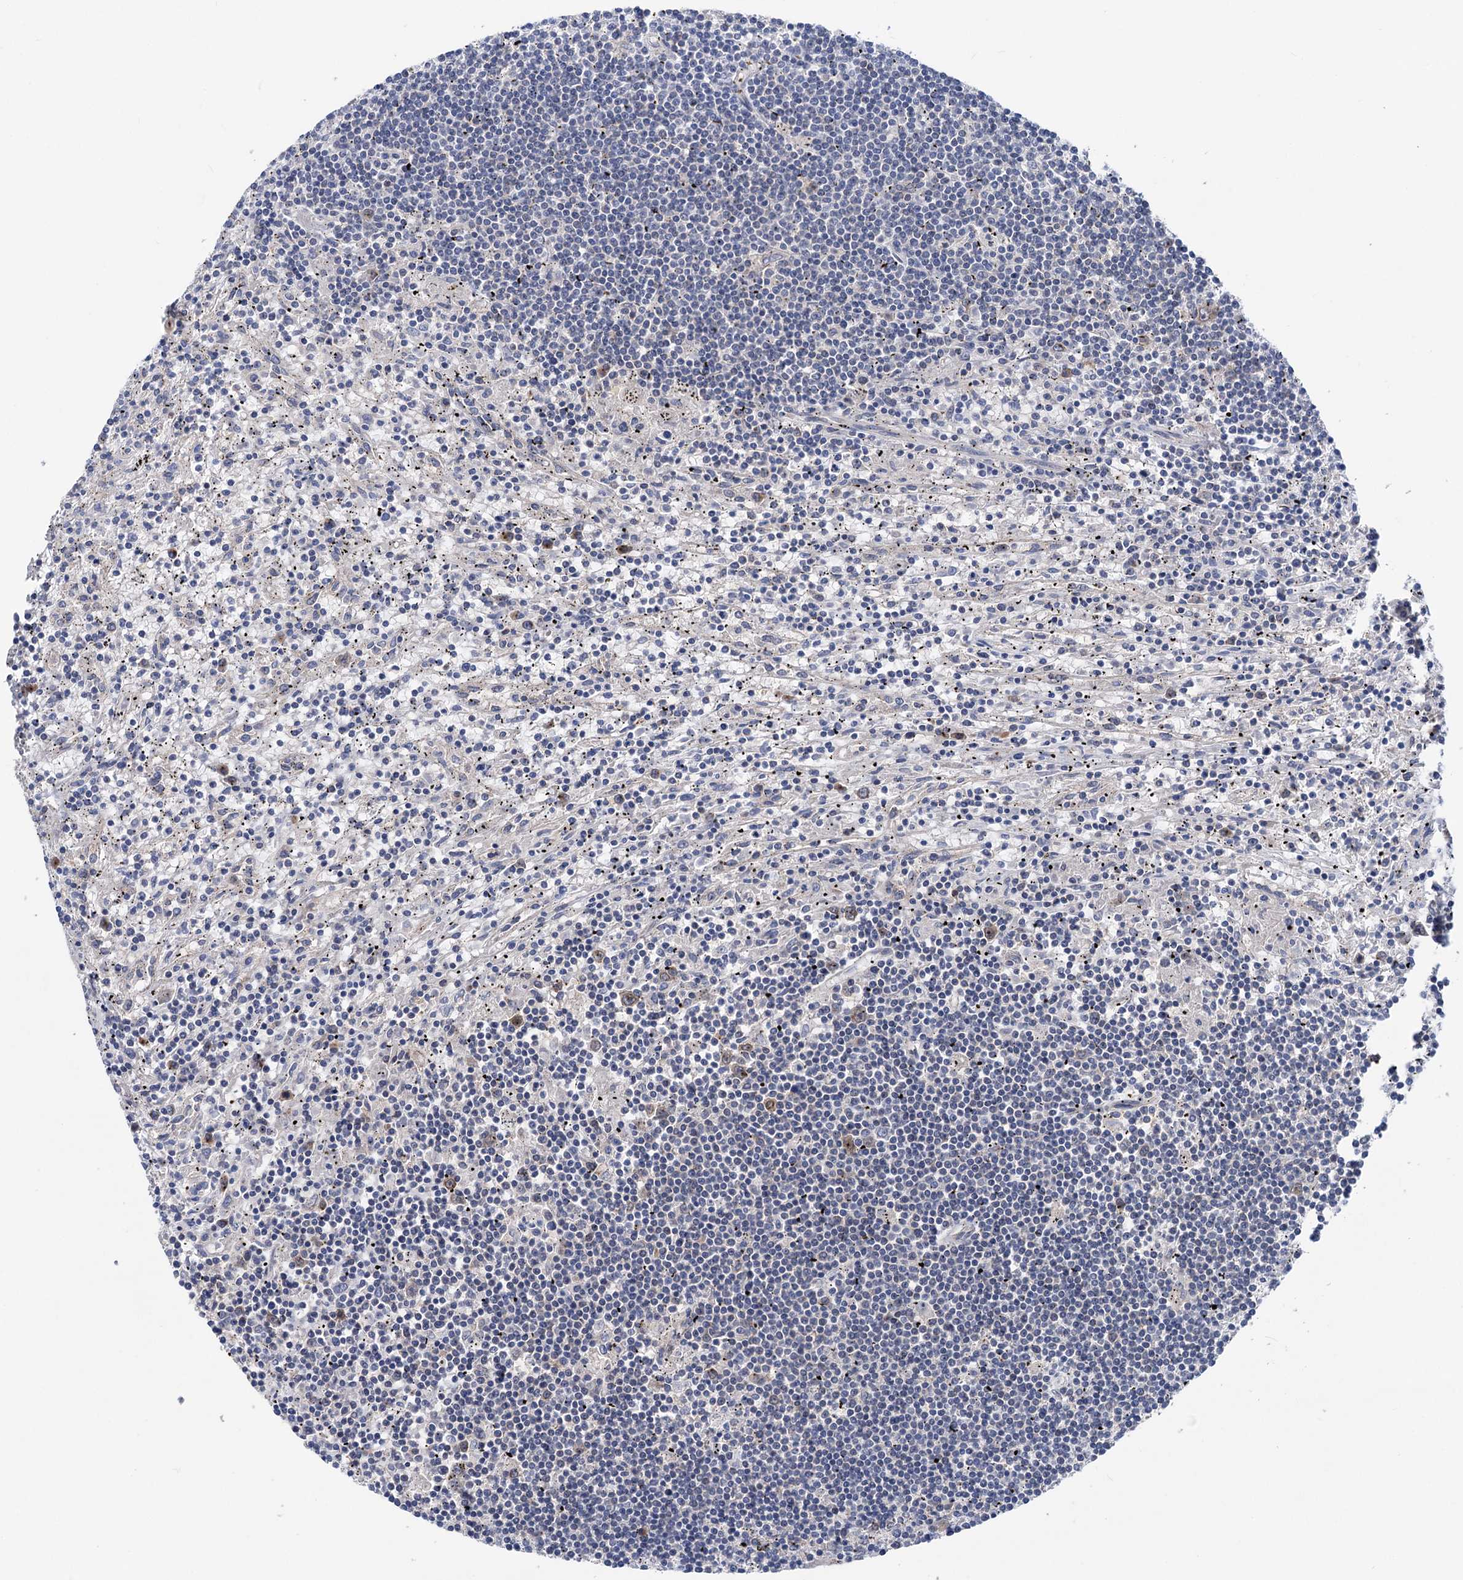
{"staining": {"intensity": "negative", "quantity": "none", "location": "none"}, "tissue": "lymphoma", "cell_type": "Tumor cells", "image_type": "cancer", "snomed": [{"axis": "morphology", "description": "Malignant lymphoma, non-Hodgkin's type, Low grade"}, {"axis": "topography", "description": "Spleen"}], "caption": "Human lymphoma stained for a protein using IHC displays no positivity in tumor cells.", "gene": "ZNRD2", "patient": {"sex": "male", "age": 76}}